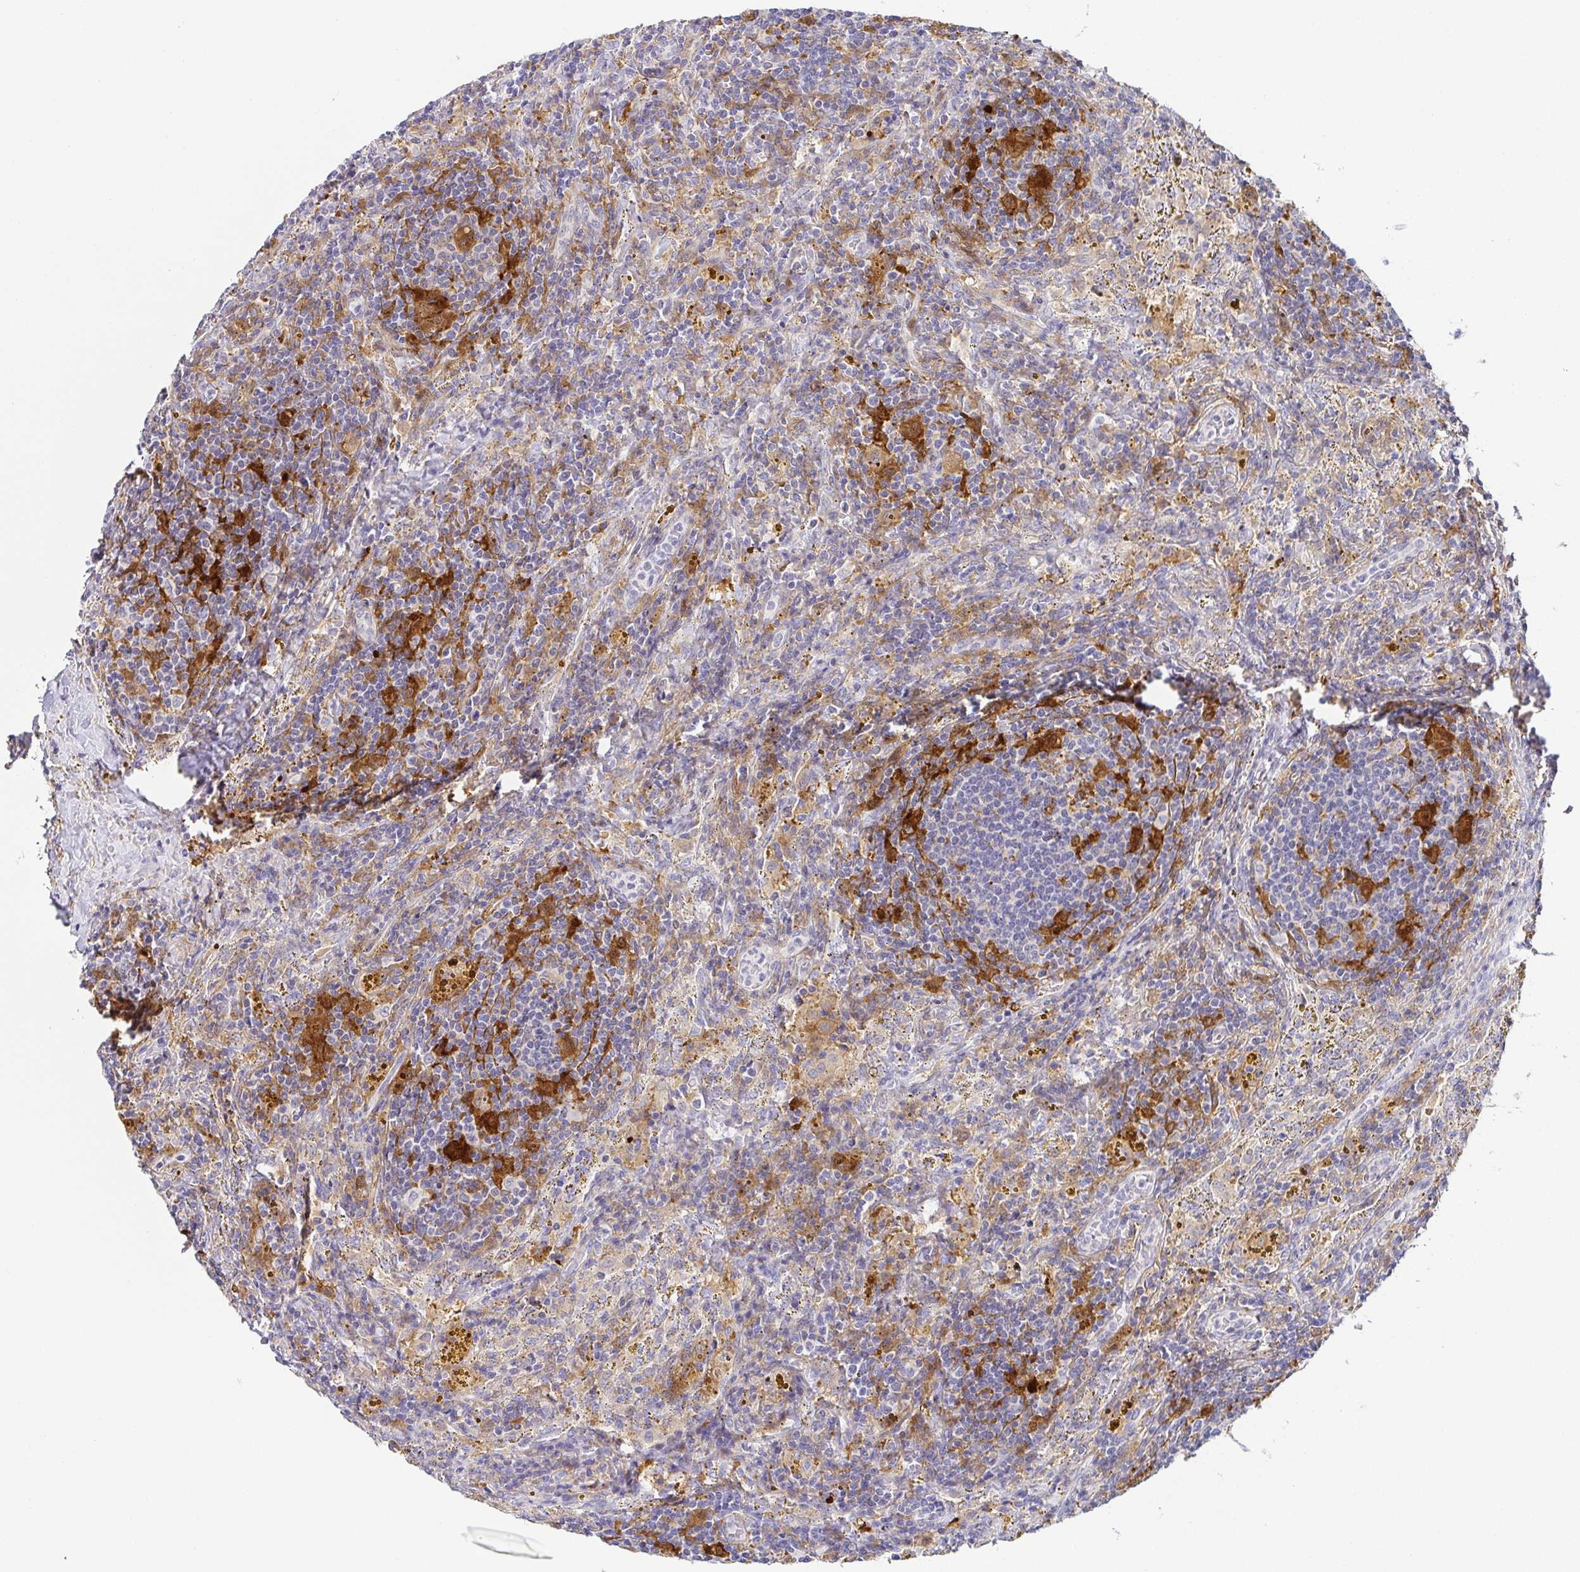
{"staining": {"intensity": "negative", "quantity": "none", "location": "none"}, "tissue": "lymphoma", "cell_type": "Tumor cells", "image_type": "cancer", "snomed": [{"axis": "morphology", "description": "Malignant lymphoma, non-Hodgkin's type, Low grade"}, {"axis": "topography", "description": "Spleen"}], "caption": "The image displays no staining of tumor cells in low-grade malignant lymphoma, non-Hodgkin's type. (DAB (3,3'-diaminobenzidine) immunohistochemistry with hematoxylin counter stain).", "gene": "RNASE7", "patient": {"sex": "female", "age": 70}}